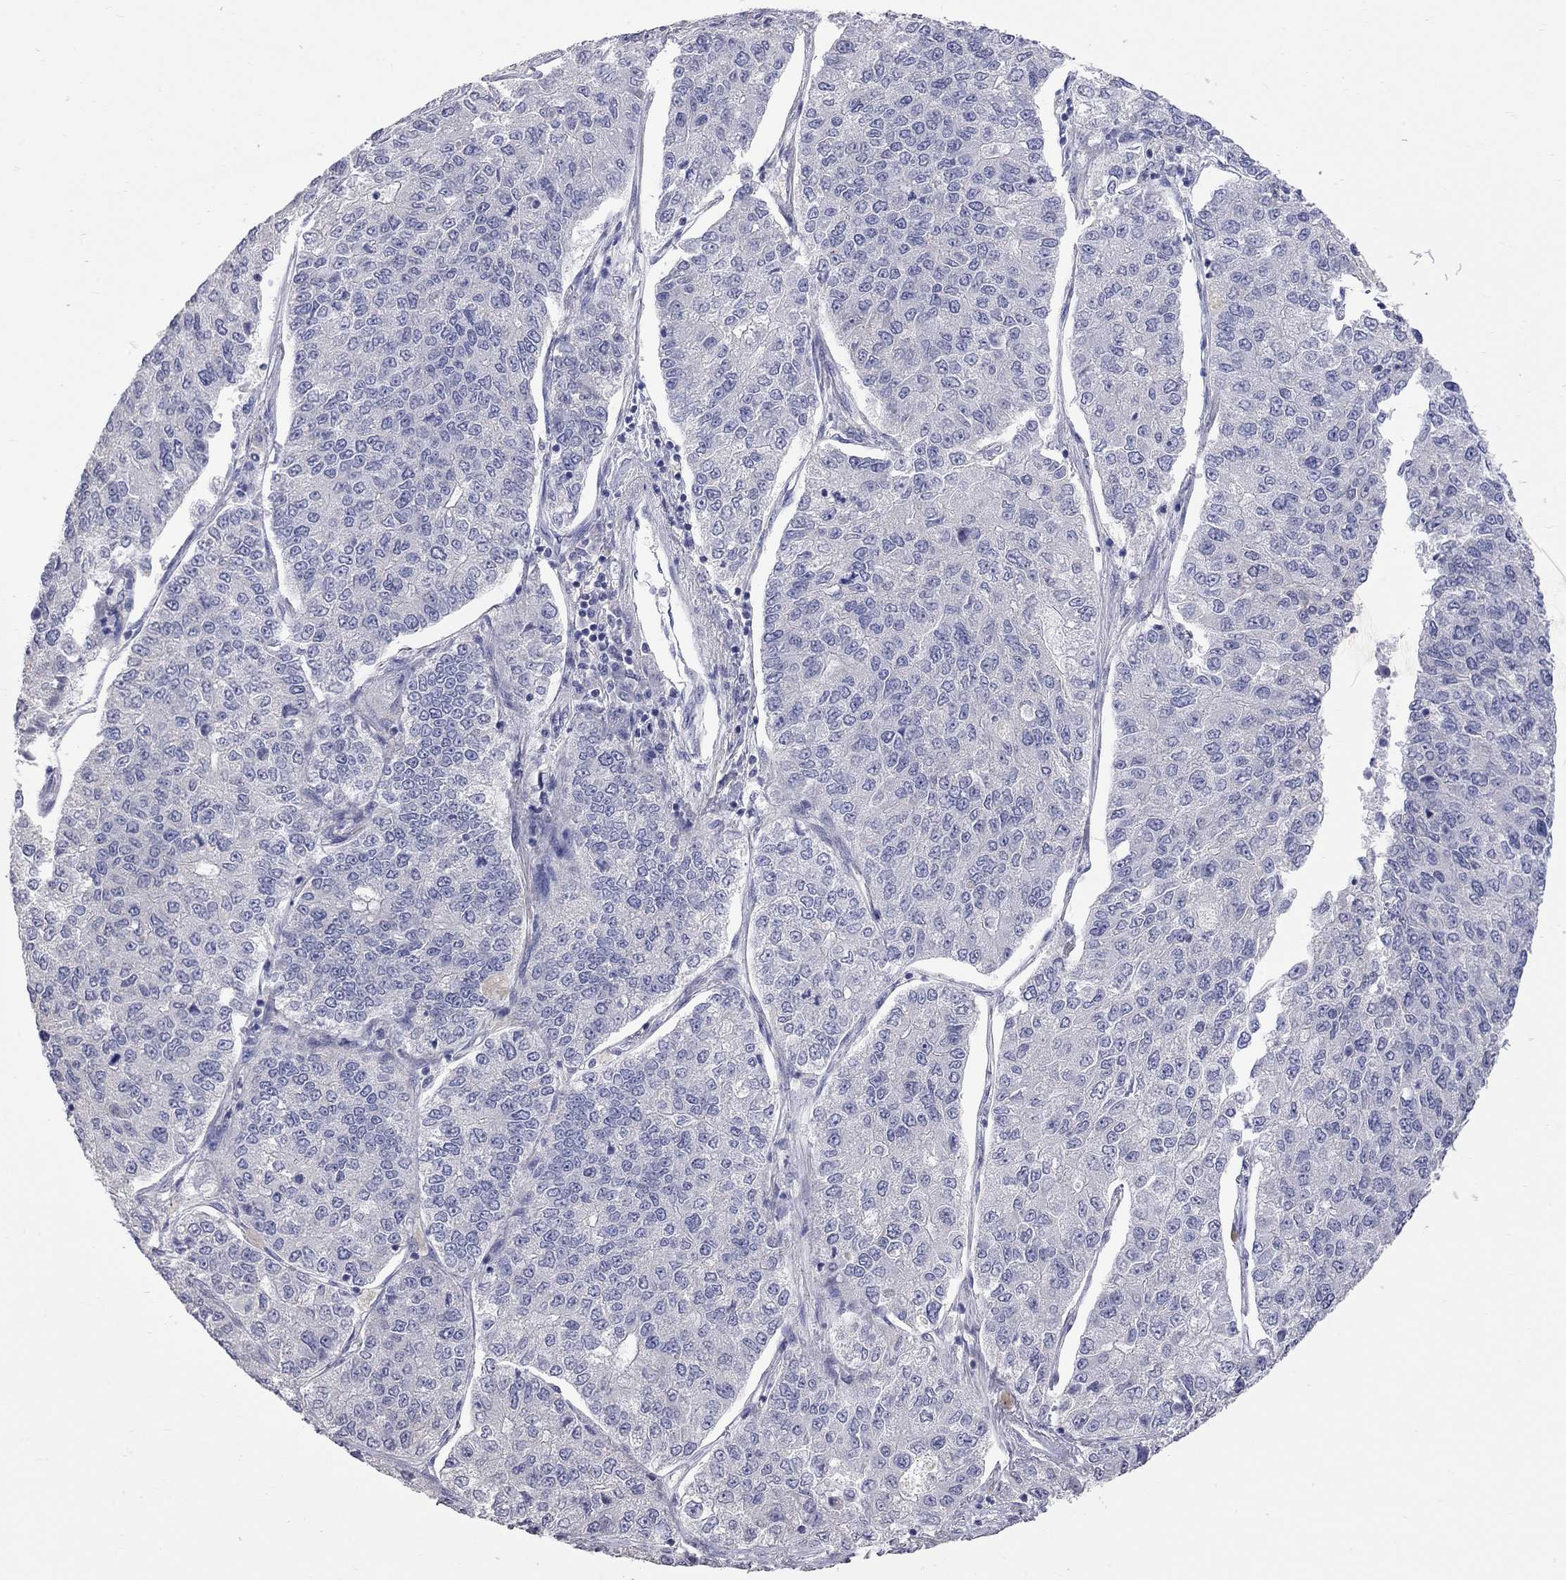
{"staining": {"intensity": "negative", "quantity": "none", "location": "none"}, "tissue": "lung cancer", "cell_type": "Tumor cells", "image_type": "cancer", "snomed": [{"axis": "morphology", "description": "Adenocarcinoma, NOS"}, {"axis": "topography", "description": "Lung"}], "caption": "IHC histopathology image of neoplastic tissue: adenocarcinoma (lung) stained with DAB demonstrates no significant protein positivity in tumor cells.", "gene": "OPRK1", "patient": {"sex": "male", "age": 49}}